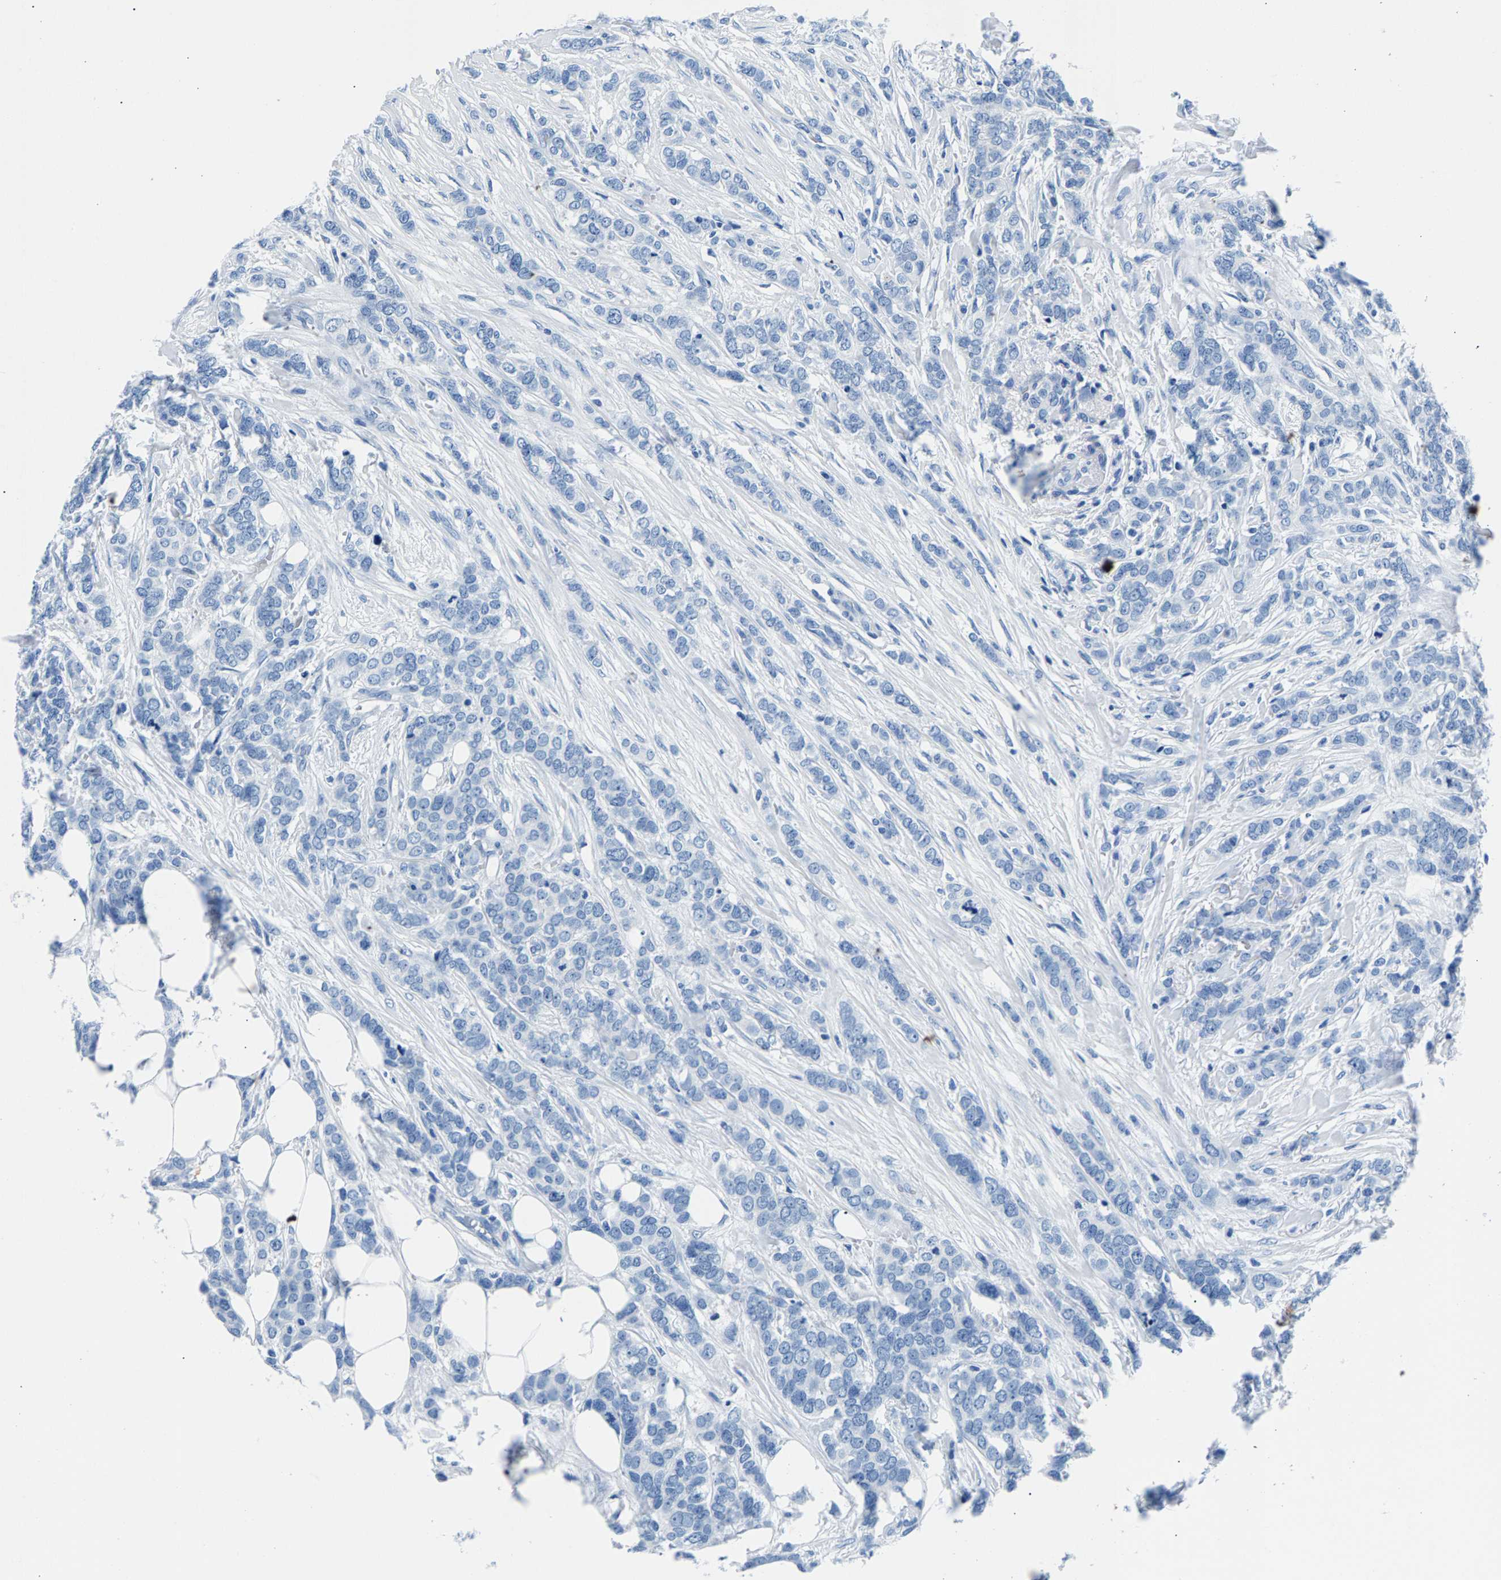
{"staining": {"intensity": "negative", "quantity": "none", "location": "none"}, "tissue": "breast cancer", "cell_type": "Tumor cells", "image_type": "cancer", "snomed": [{"axis": "morphology", "description": "Lobular carcinoma"}, {"axis": "topography", "description": "Skin"}, {"axis": "topography", "description": "Breast"}], "caption": "An immunohistochemistry (IHC) histopathology image of lobular carcinoma (breast) is shown. There is no staining in tumor cells of lobular carcinoma (breast). The staining was performed using DAB to visualize the protein expression in brown, while the nuclei were stained in blue with hematoxylin (Magnification: 20x).", "gene": "CPS1", "patient": {"sex": "female", "age": 46}}